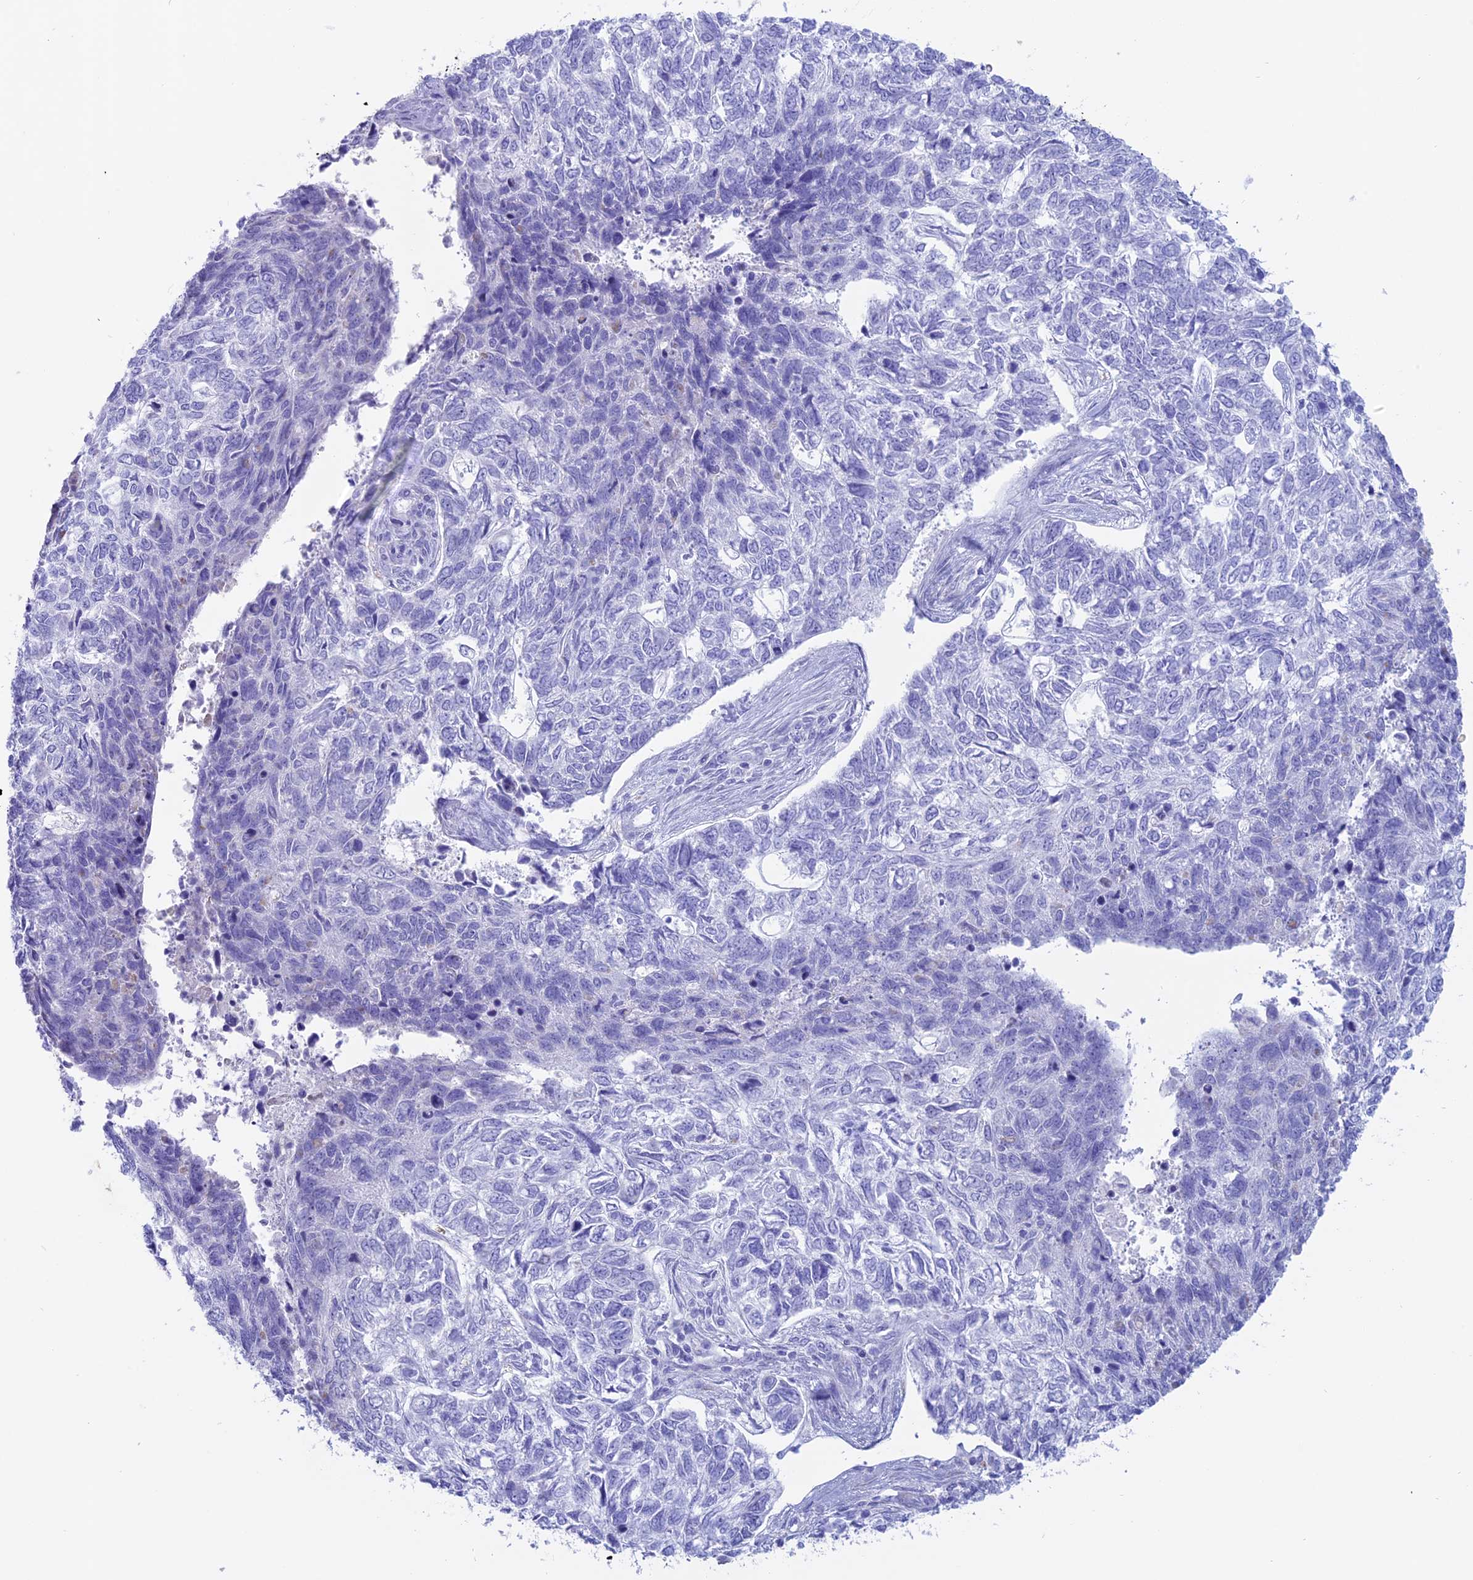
{"staining": {"intensity": "negative", "quantity": "none", "location": "none"}, "tissue": "skin cancer", "cell_type": "Tumor cells", "image_type": "cancer", "snomed": [{"axis": "morphology", "description": "Basal cell carcinoma"}, {"axis": "topography", "description": "Skin"}], "caption": "Skin basal cell carcinoma stained for a protein using immunohistochemistry (IHC) shows no positivity tumor cells.", "gene": "OR2AE1", "patient": {"sex": "female", "age": 65}}